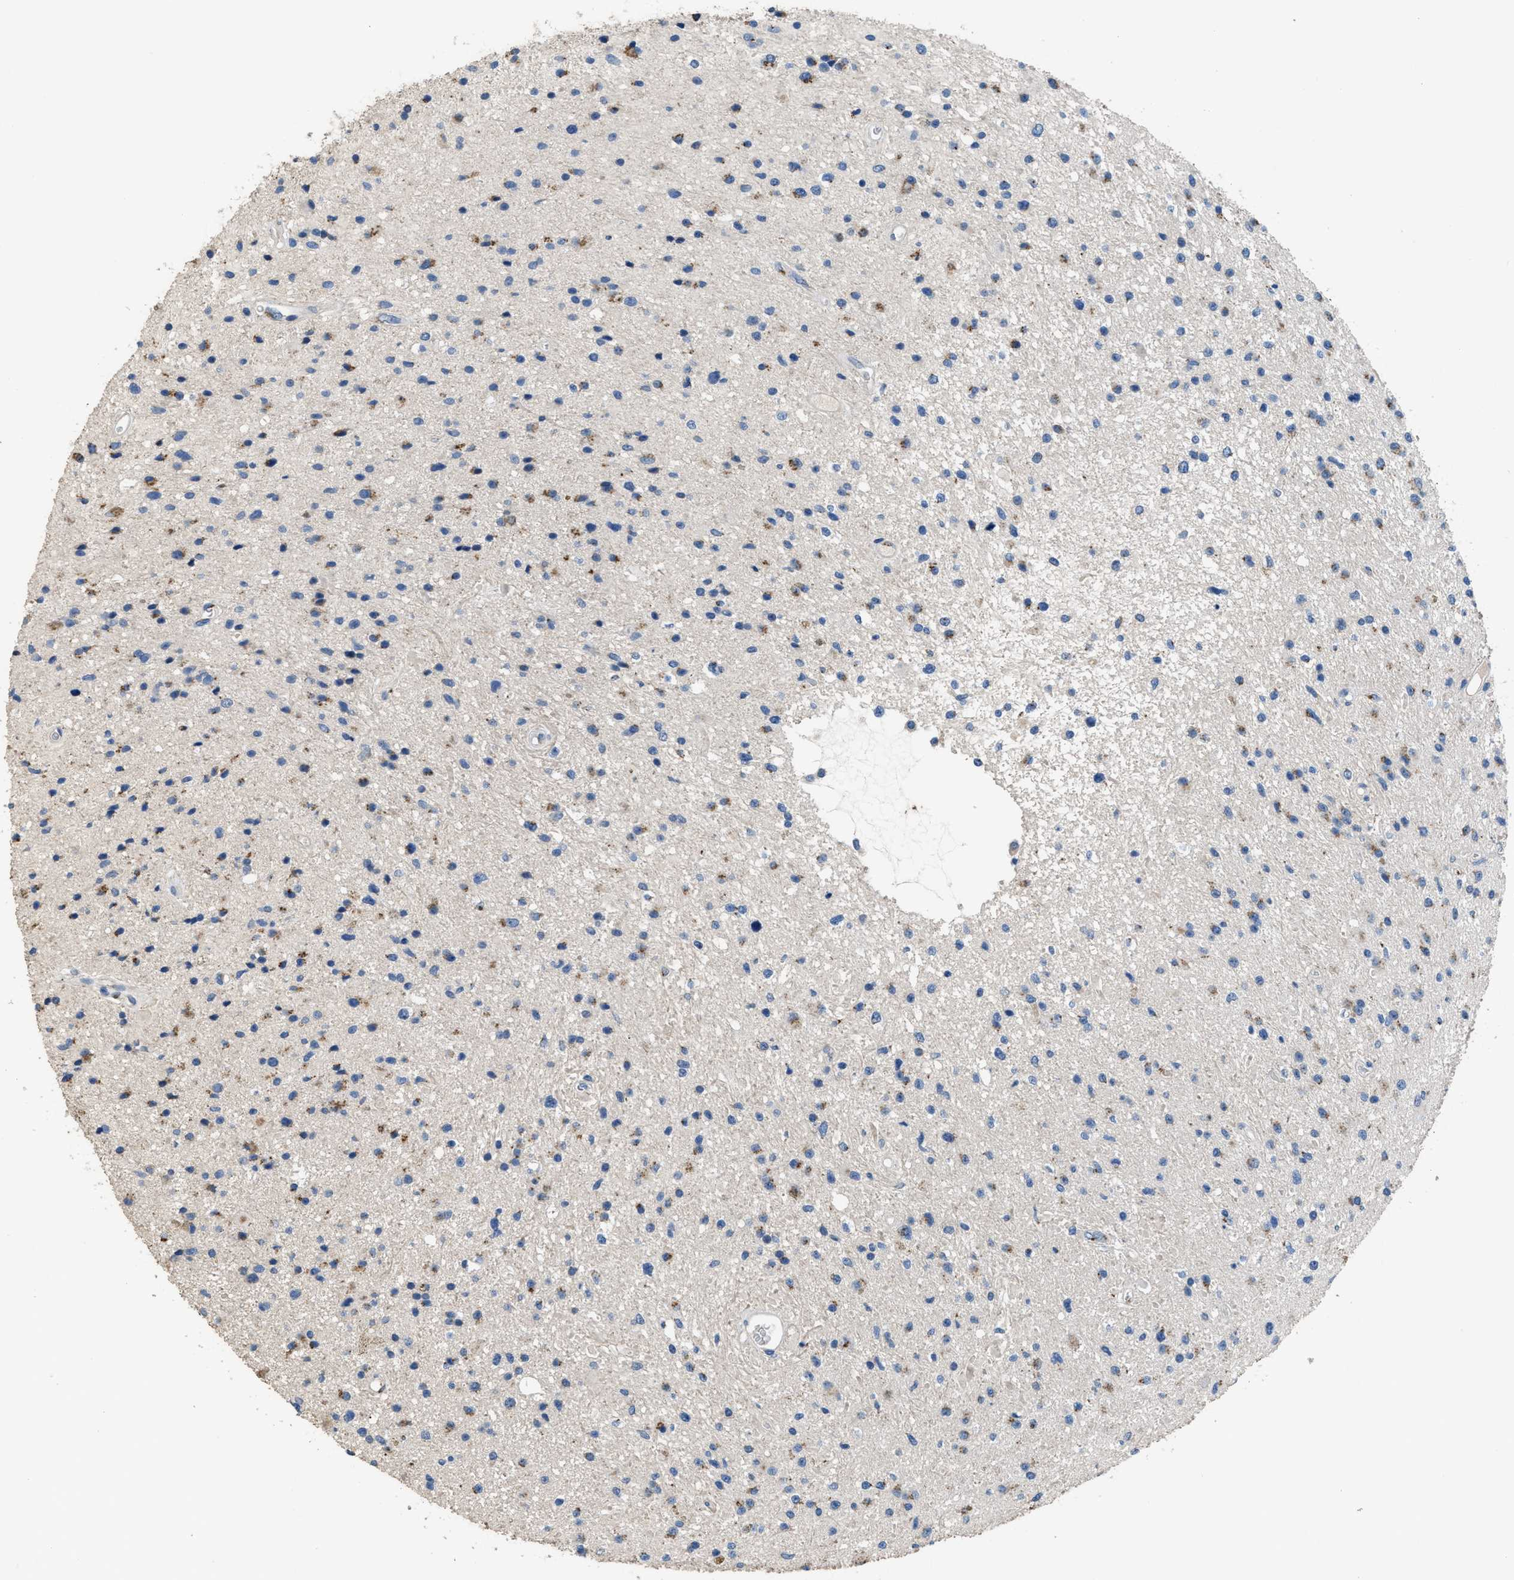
{"staining": {"intensity": "moderate", "quantity": "25%-75%", "location": "cytoplasmic/membranous"}, "tissue": "glioma", "cell_type": "Tumor cells", "image_type": "cancer", "snomed": [{"axis": "morphology", "description": "Glioma, malignant, High grade"}, {"axis": "topography", "description": "Brain"}], "caption": "This is an image of IHC staining of glioma, which shows moderate positivity in the cytoplasmic/membranous of tumor cells.", "gene": "GOLM1", "patient": {"sex": "male", "age": 33}}